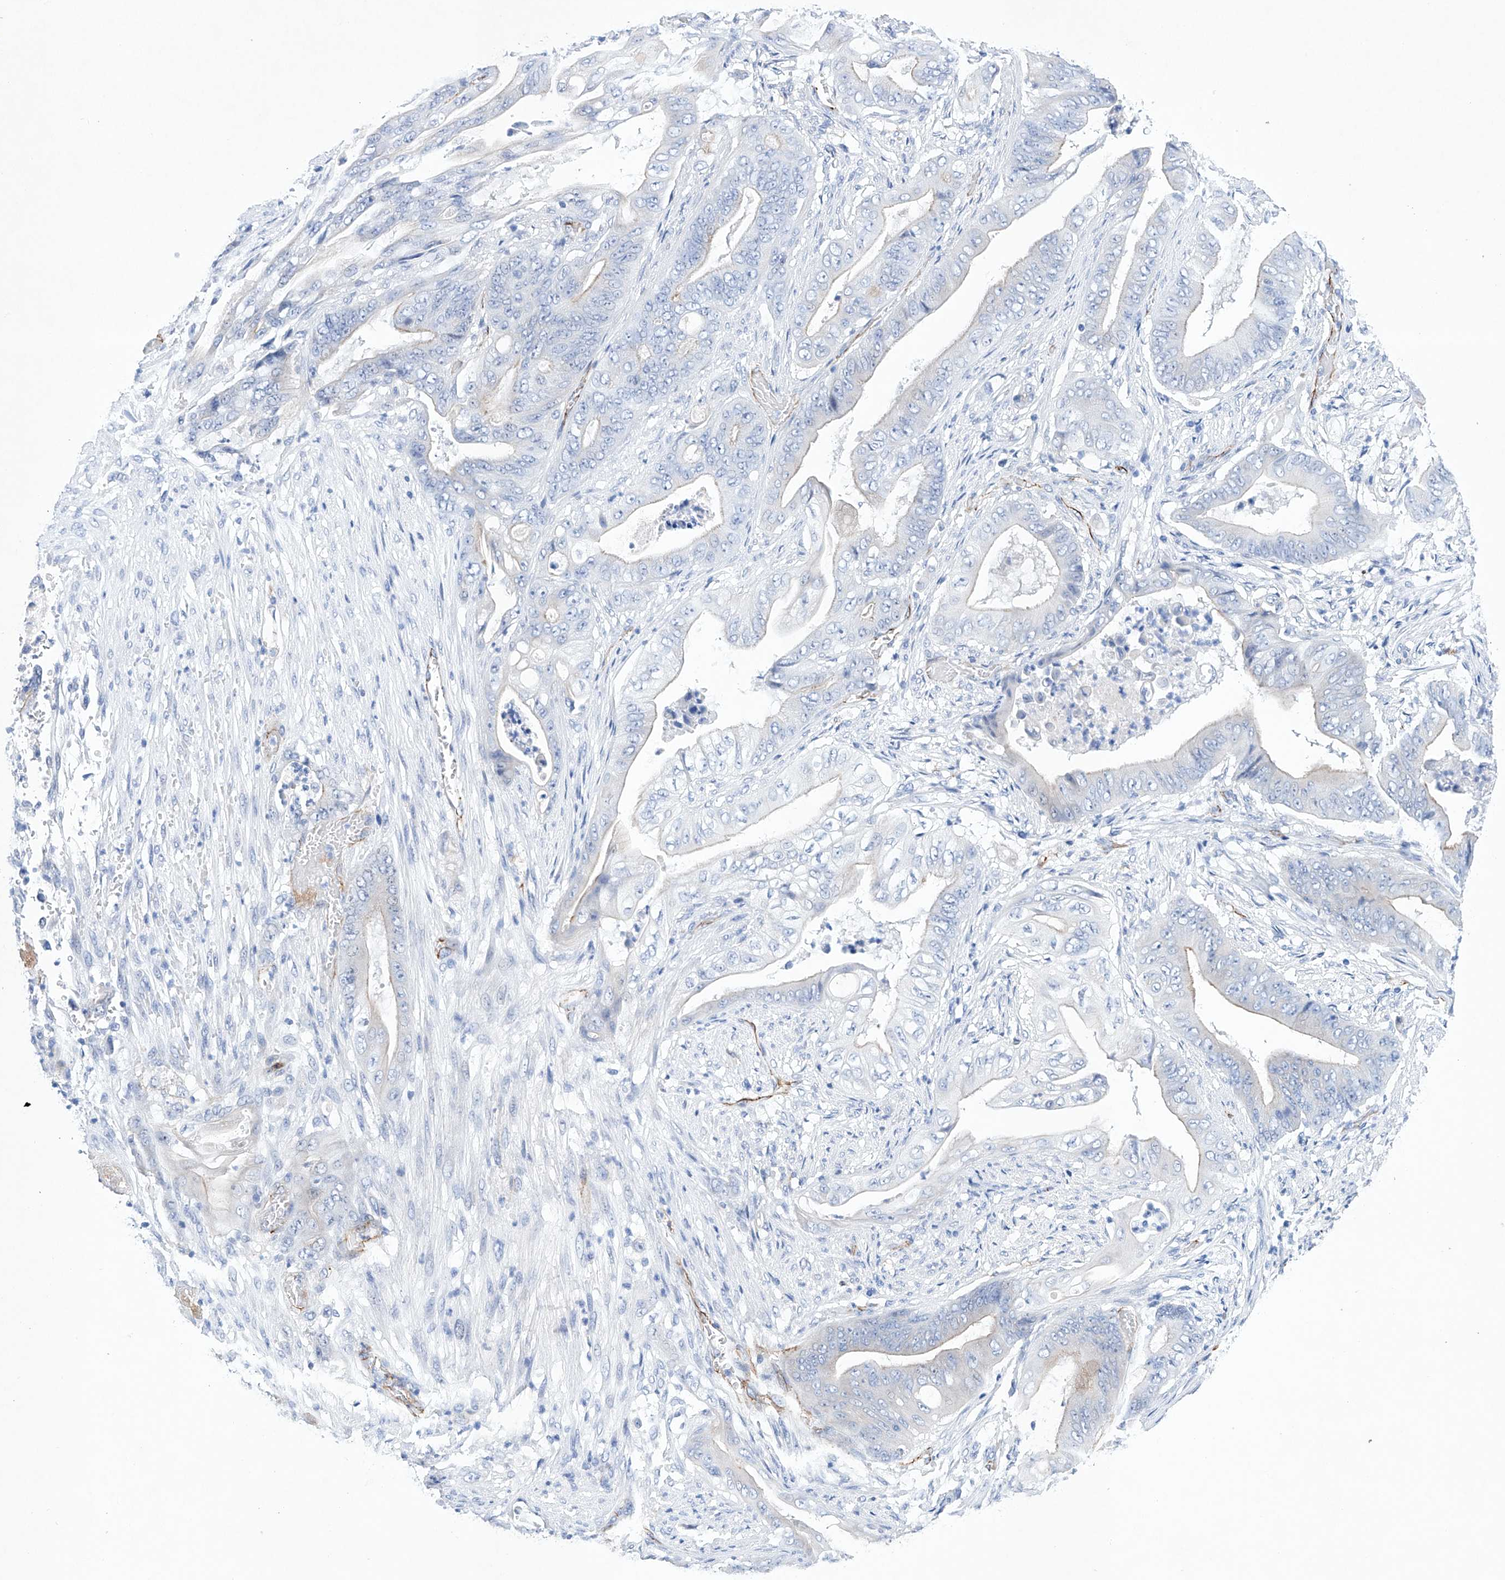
{"staining": {"intensity": "negative", "quantity": "none", "location": "none"}, "tissue": "stomach cancer", "cell_type": "Tumor cells", "image_type": "cancer", "snomed": [{"axis": "morphology", "description": "Adenocarcinoma, NOS"}, {"axis": "topography", "description": "Stomach"}], "caption": "This is a photomicrograph of immunohistochemistry staining of stomach cancer, which shows no staining in tumor cells. Nuclei are stained in blue.", "gene": "ETV7", "patient": {"sex": "female", "age": 73}}